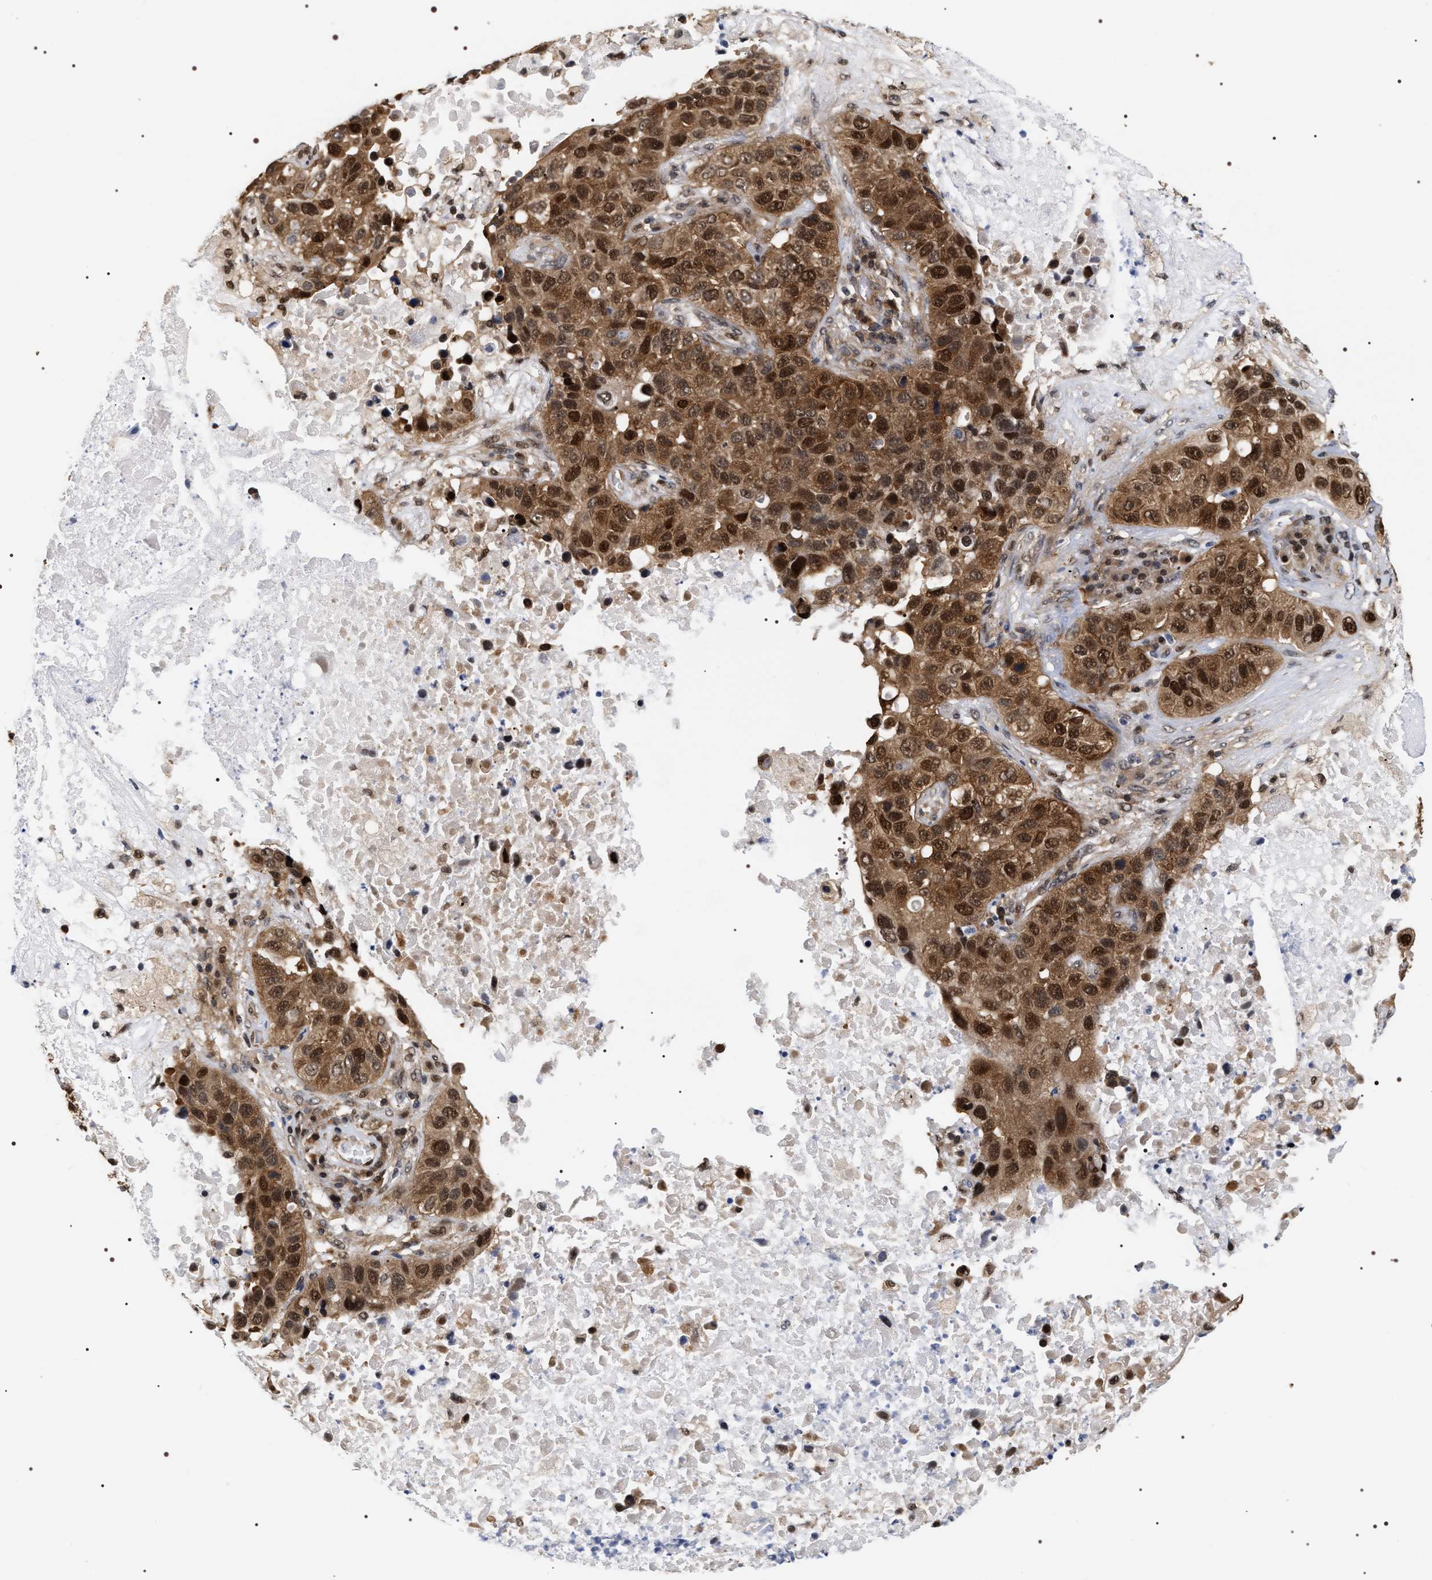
{"staining": {"intensity": "strong", "quantity": ">75%", "location": "cytoplasmic/membranous,nuclear"}, "tissue": "lung cancer", "cell_type": "Tumor cells", "image_type": "cancer", "snomed": [{"axis": "morphology", "description": "Squamous cell carcinoma, NOS"}, {"axis": "topography", "description": "Lung"}], "caption": "Human lung cancer (squamous cell carcinoma) stained with a protein marker shows strong staining in tumor cells.", "gene": "BAG6", "patient": {"sex": "male", "age": 57}}